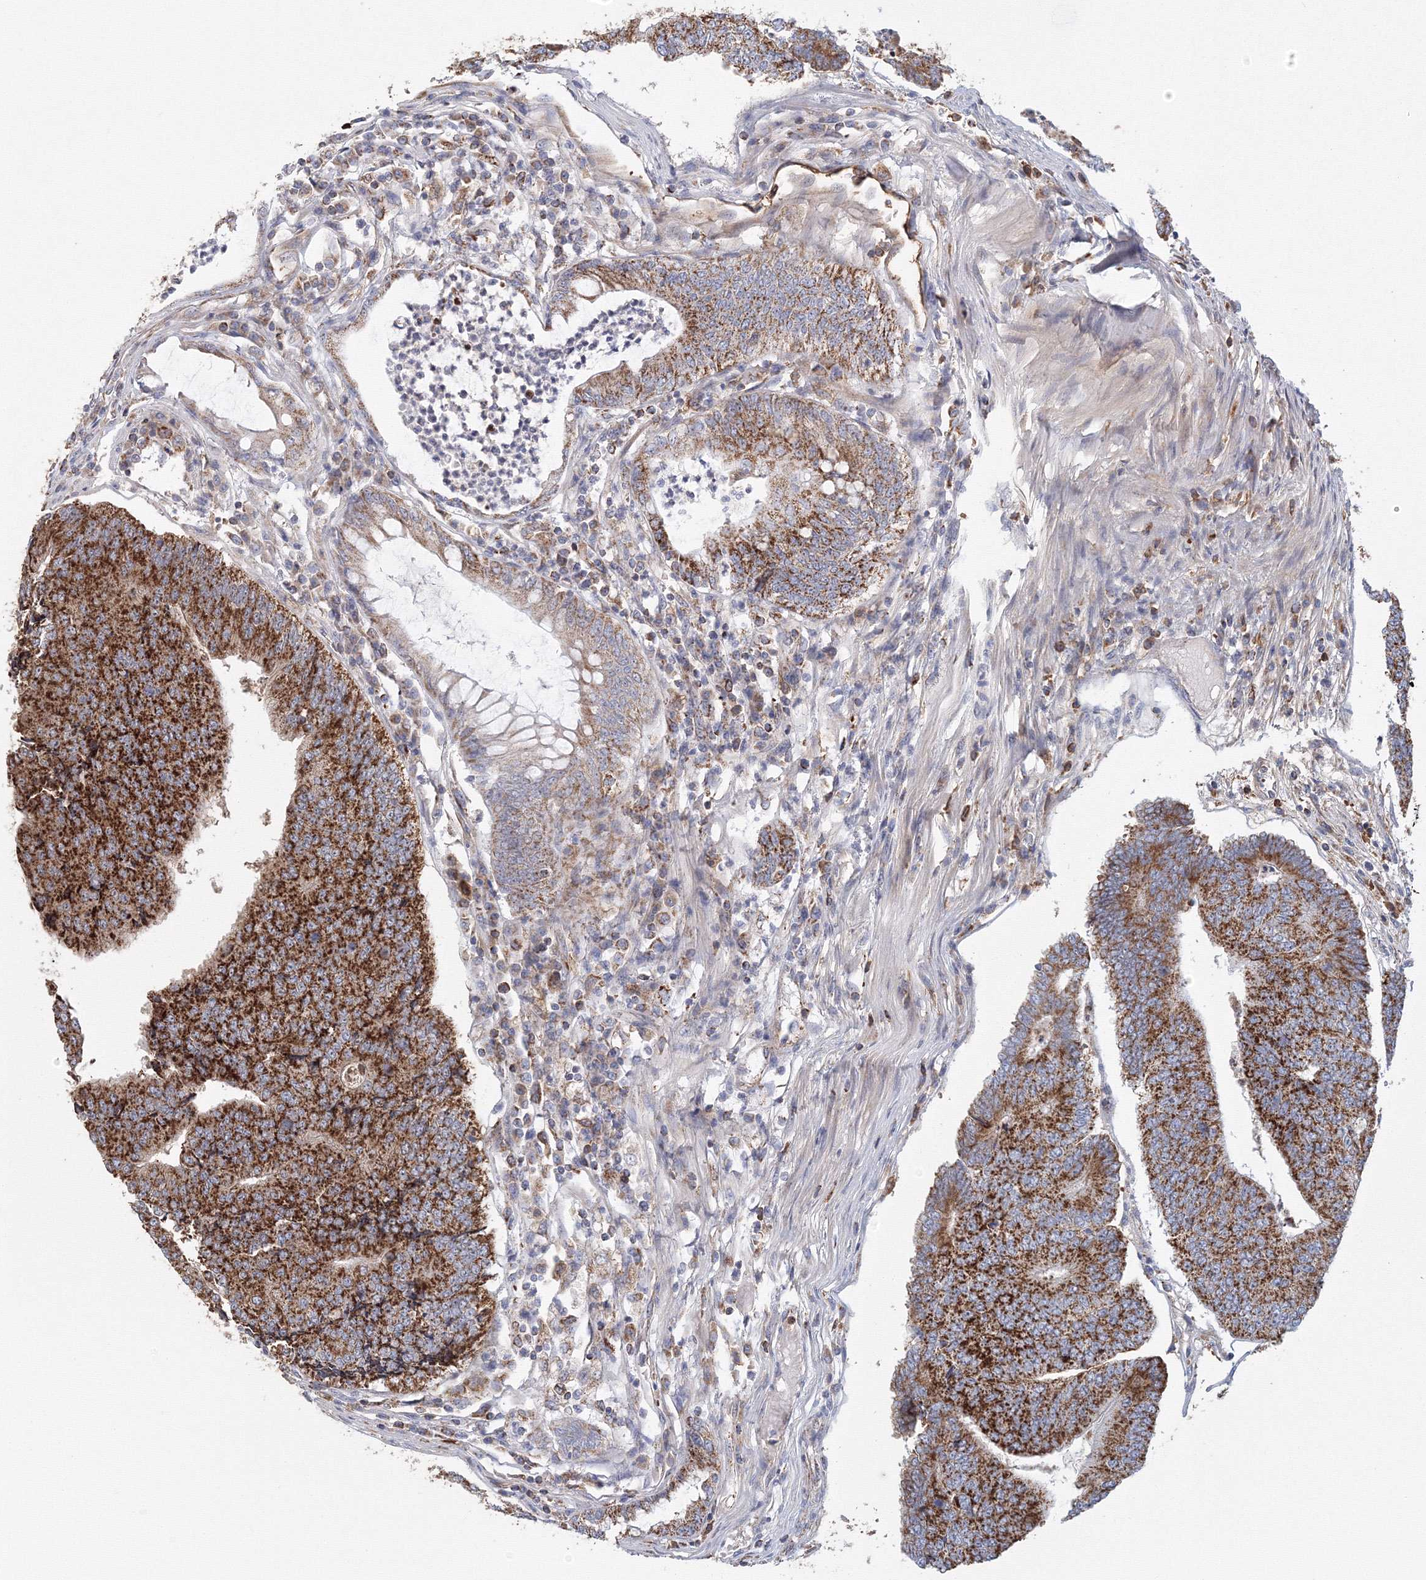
{"staining": {"intensity": "strong", "quantity": ">75%", "location": "cytoplasmic/membranous"}, "tissue": "colorectal cancer", "cell_type": "Tumor cells", "image_type": "cancer", "snomed": [{"axis": "morphology", "description": "Adenocarcinoma, NOS"}, {"axis": "topography", "description": "Colon"}], "caption": "Immunohistochemical staining of human colorectal cancer exhibits high levels of strong cytoplasmic/membranous protein staining in approximately >75% of tumor cells.", "gene": "GRPEL1", "patient": {"sex": "female", "age": 67}}